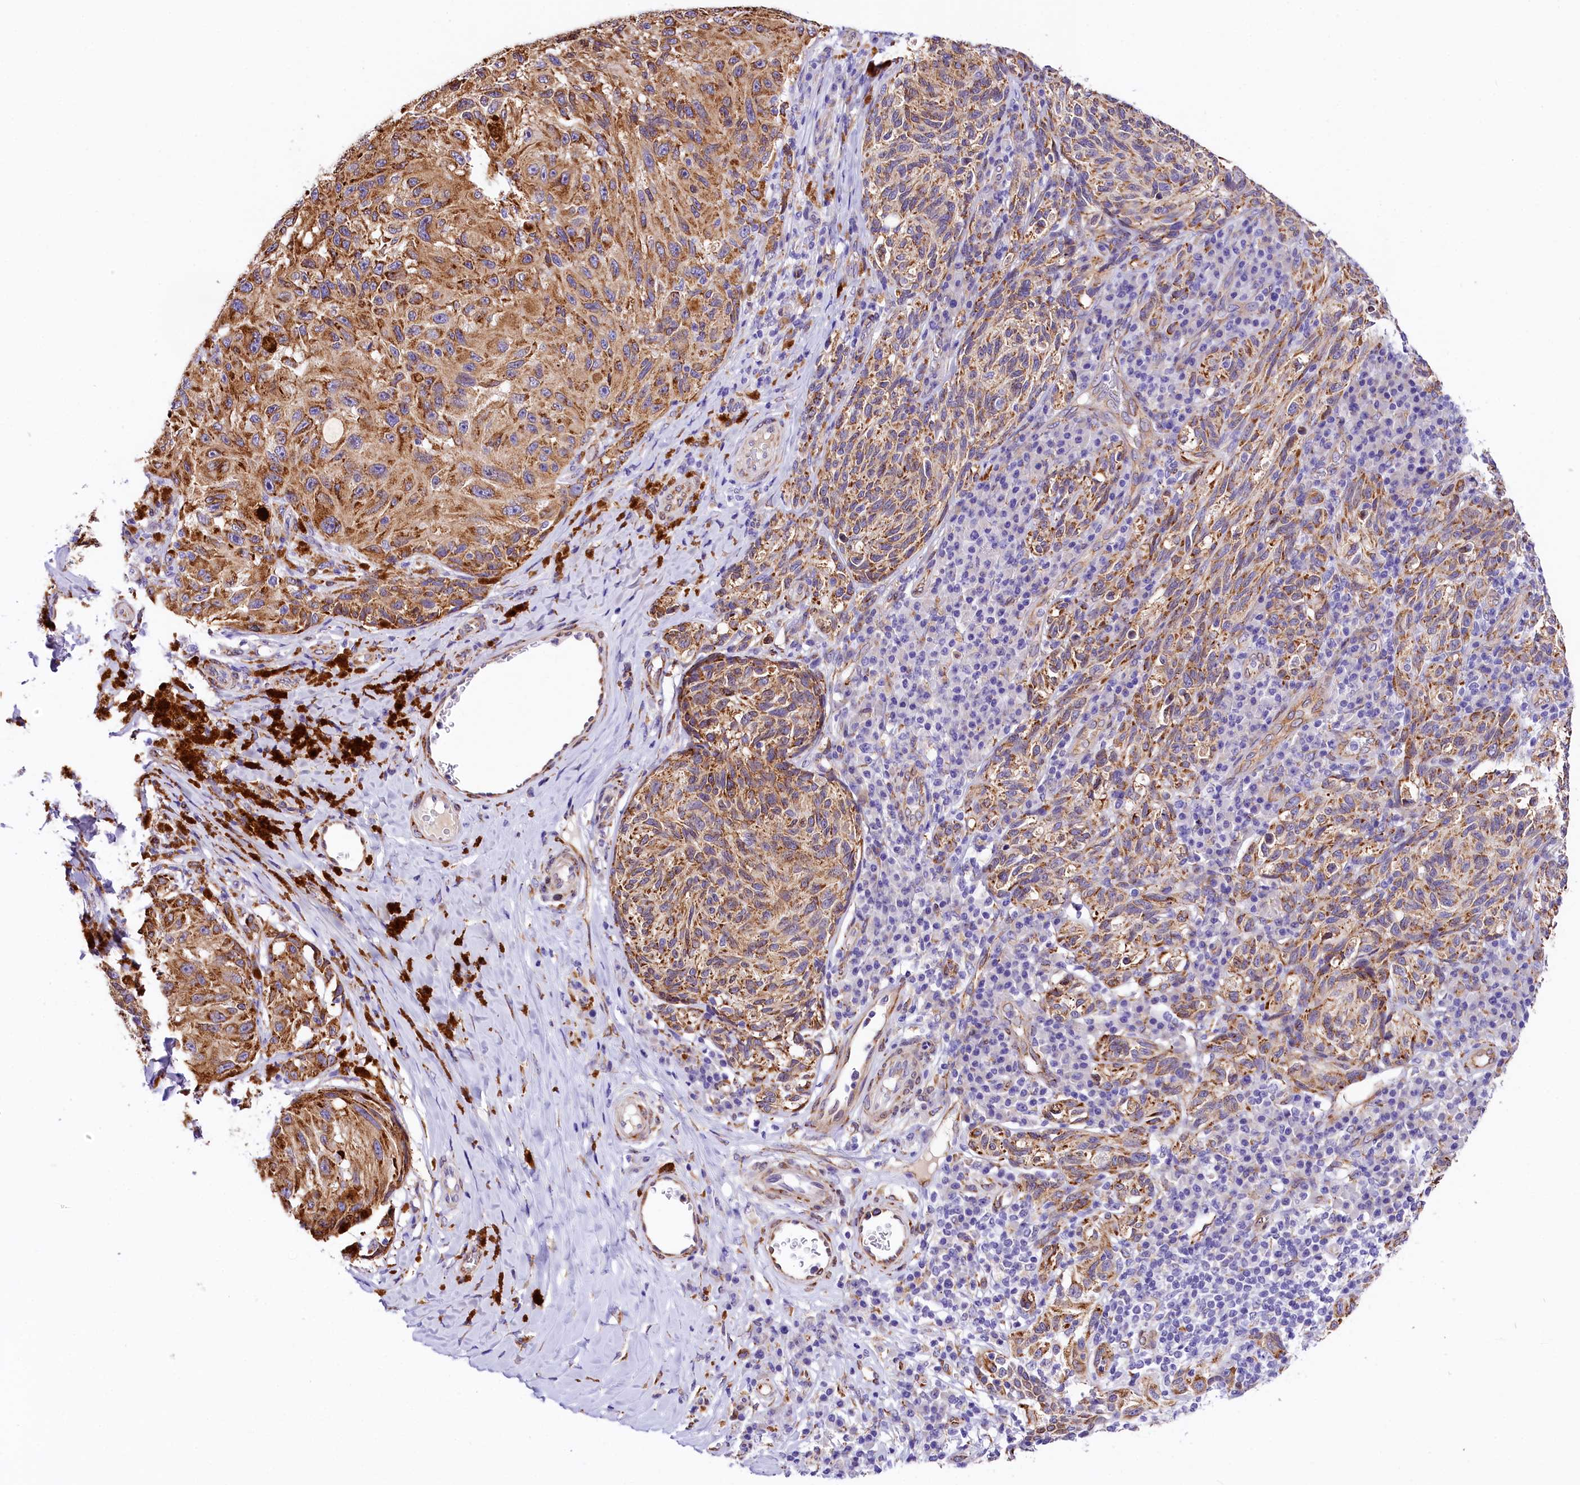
{"staining": {"intensity": "moderate", "quantity": ">75%", "location": "cytoplasmic/membranous"}, "tissue": "melanoma", "cell_type": "Tumor cells", "image_type": "cancer", "snomed": [{"axis": "morphology", "description": "Malignant melanoma, NOS"}, {"axis": "topography", "description": "Skin"}], "caption": "DAB (3,3'-diaminobenzidine) immunohistochemical staining of human melanoma displays moderate cytoplasmic/membranous protein staining in about >75% of tumor cells. Using DAB (3,3'-diaminobenzidine) (brown) and hematoxylin (blue) stains, captured at high magnification using brightfield microscopy.", "gene": "ITGA1", "patient": {"sex": "female", "age": 73}}